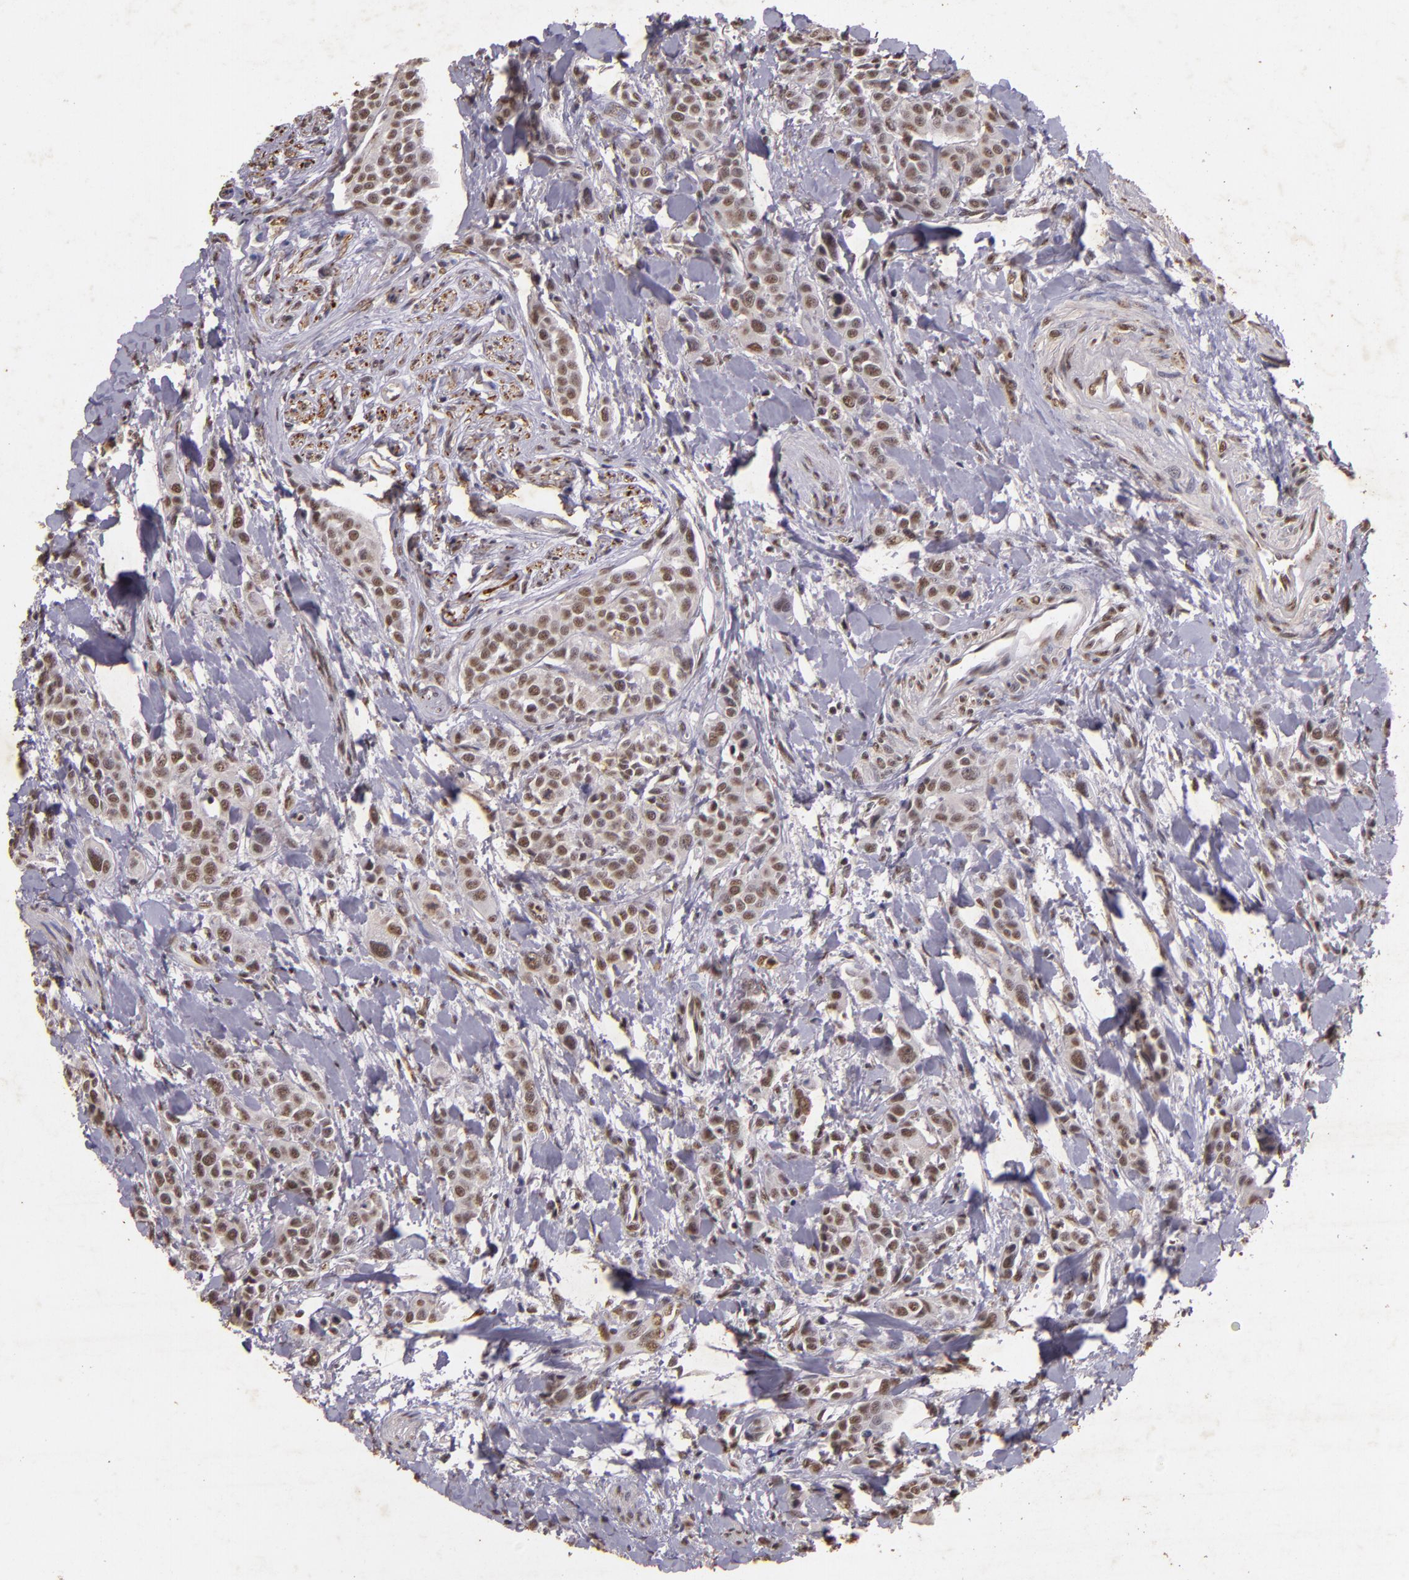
{"staining": {"intensity": "weak", "quantity": "25%-75%", "location": "nuclear"}, "tissue": "urothelial cancer", "cell_type": "Tumor cells", "image_type": "cancer", "snomed": [{"axis": "morphology", "description": "Urothelial carcinoma, High grade"}, {"axis": "topography", "description": "Urinary bladder"}], "caption": "Immunohistochemistry (IHC) micrograph of neoplastic tissue: human urothelial cancer stained using immunohistochemistry (IHC) reveals low levels of weak protein expression localized specifically in the nuclear of tumor cells, appearing as a nuclear brown color.", "gene": "CBX3", "patient": {"sex": "male", "age": 56}}